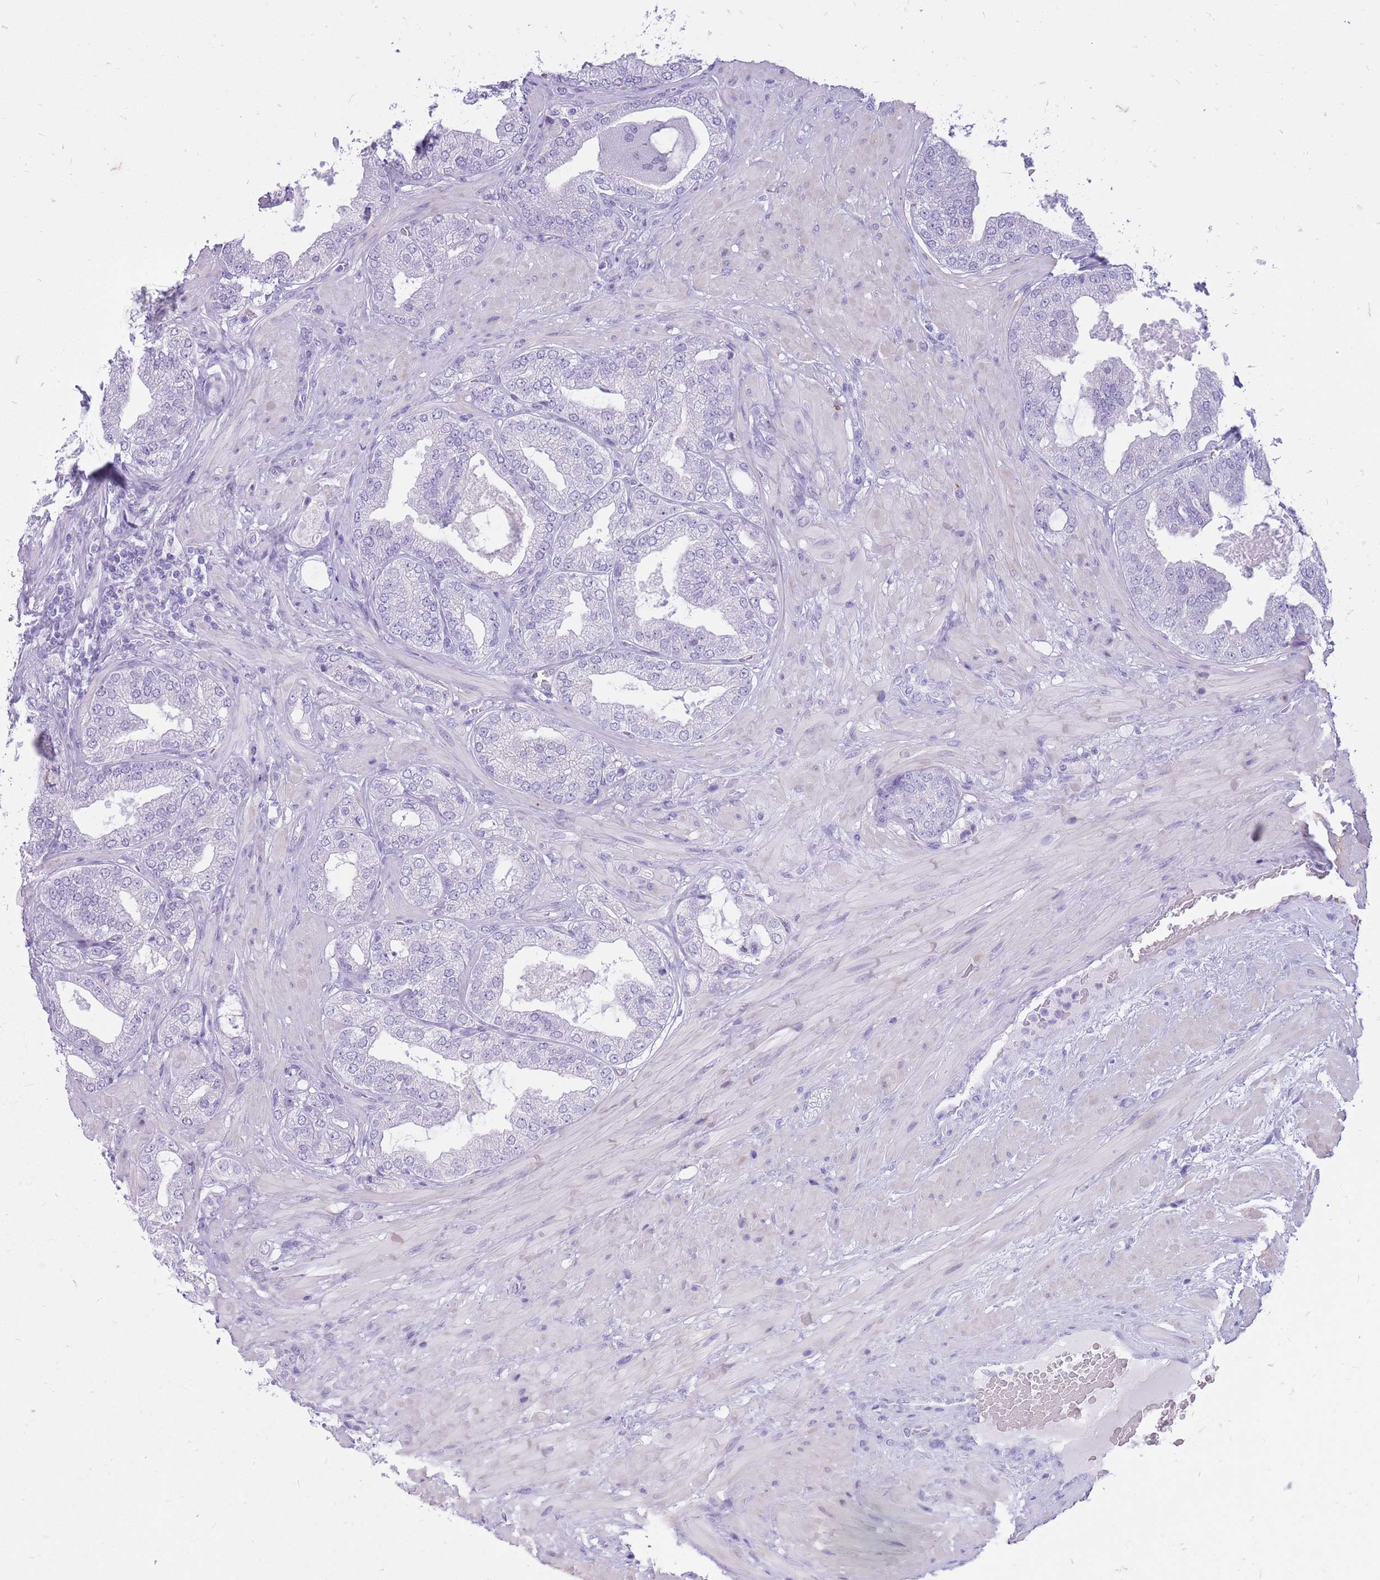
{"staining": {"intensity": "negative", "quantity": "none", "location": "none"}, "tissue": "prostate cancer", "cell_type": "Tumor cells", "image_type": "cancer", "snomed": [{"axis": "morphology", "description": "Adenocarcinoma, Low grade"}, {"axis": "topography", "description": "Prostate"}], "caption": "Tumor cells show no significant protein expression in prostate cancer (low-grade adenocarcinoma). (DAB immunohistochemistry, high magnification).", "gene": "ZFP37", "patient": {"sex": "male", "age": 63}}